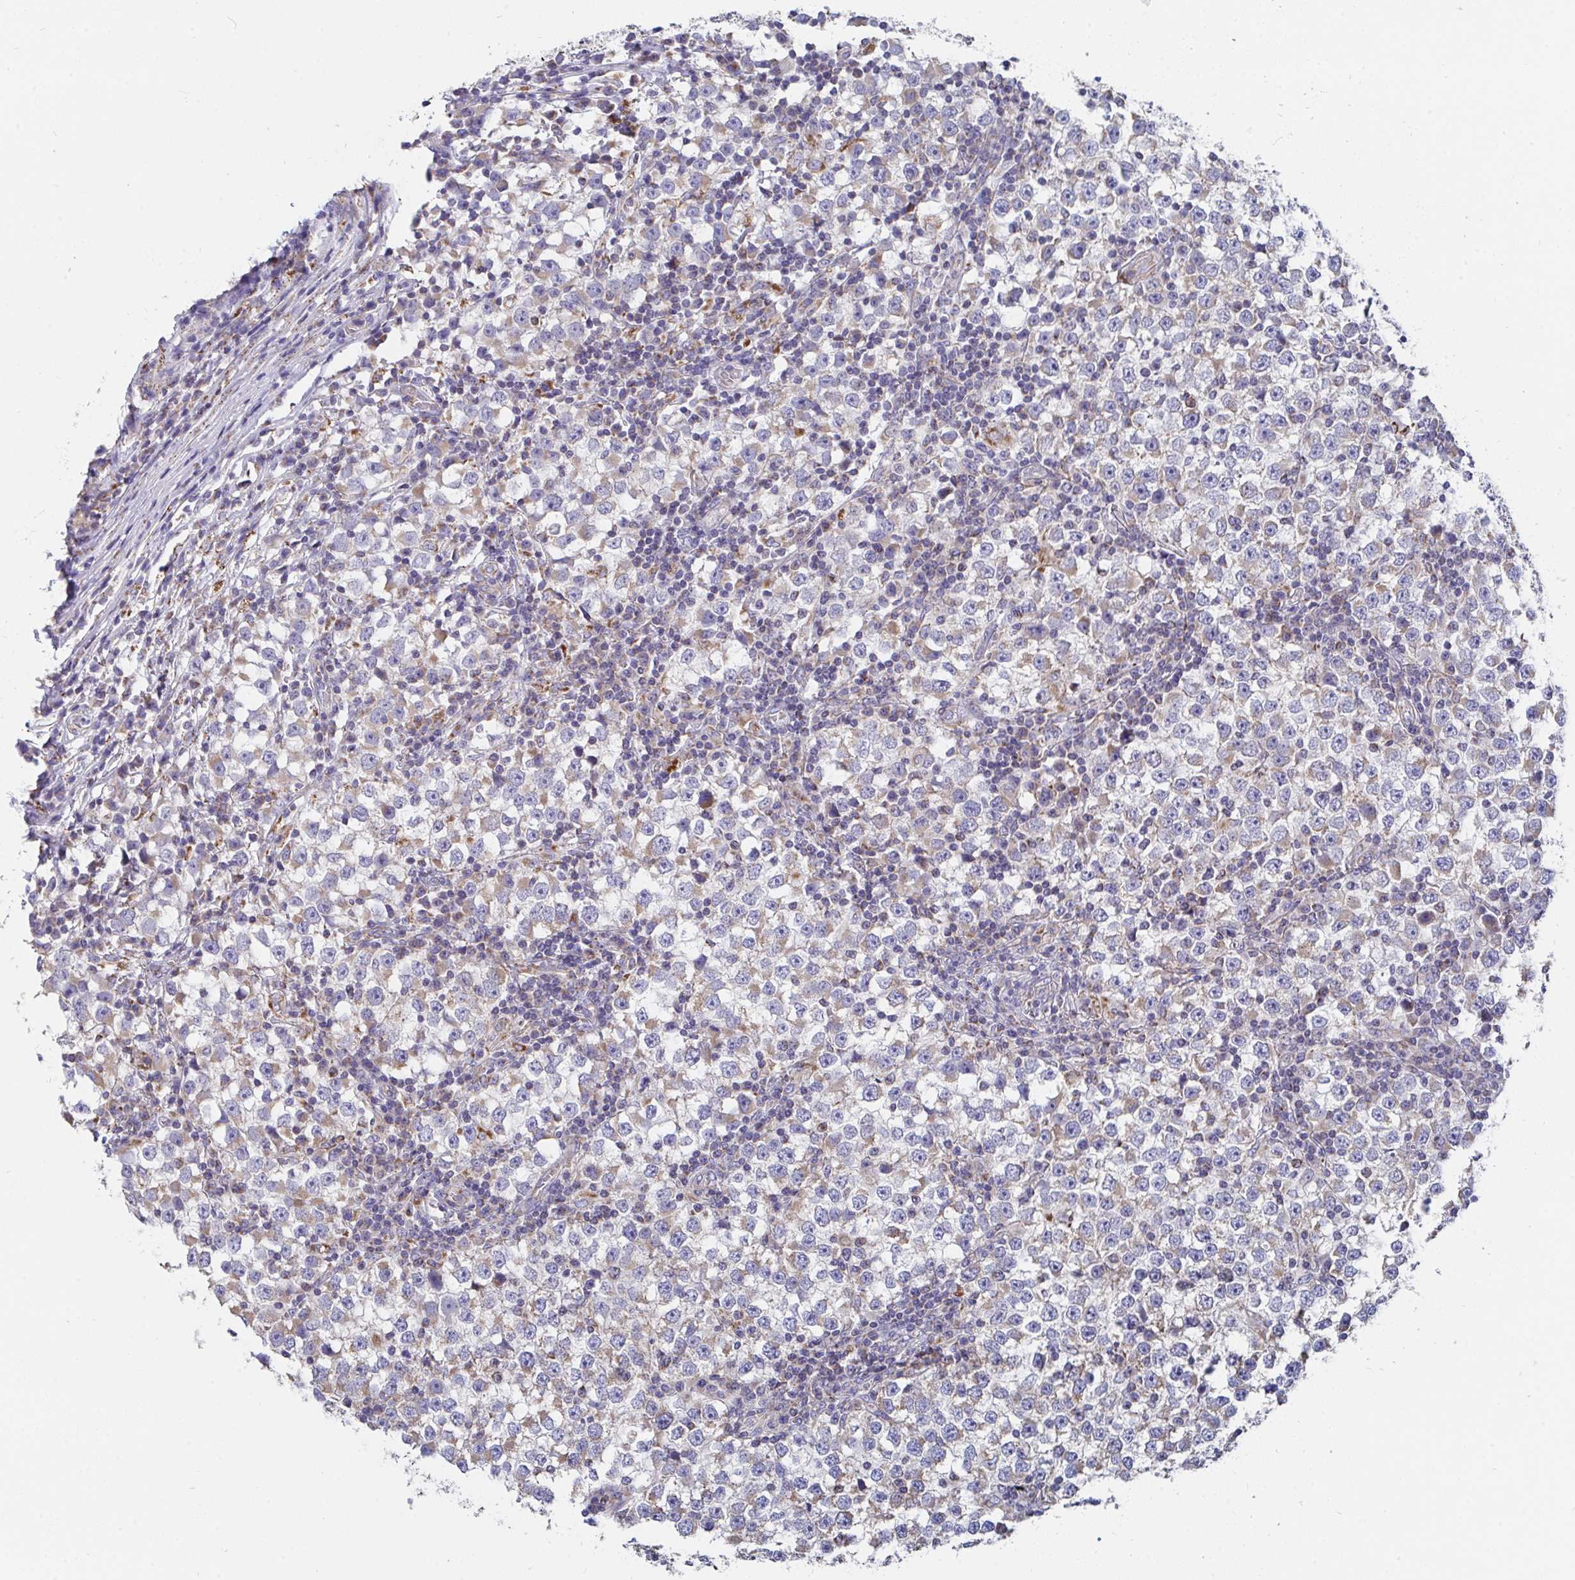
{"staining": {"intensity": "weak", "quantity": "25%-75%", "location": "cytoplasmic/membranous"}, "tissue": "testis cancer", "cell_type": "Tumor cells", "image_type": "cancer", "snomed": [{"axis": "morphology", "description": "Seminoma, NOS"}, {"axis": "topography", "description": "Testis"}], "caption": "Testis seminoma was stained to show a protein in brown. There is low levels of weak cytoplasmic/membranous expression in approximately 25%-75% of tumor cells.", "gene": "PC", "patient": {"sex": "male", "age": 65}}